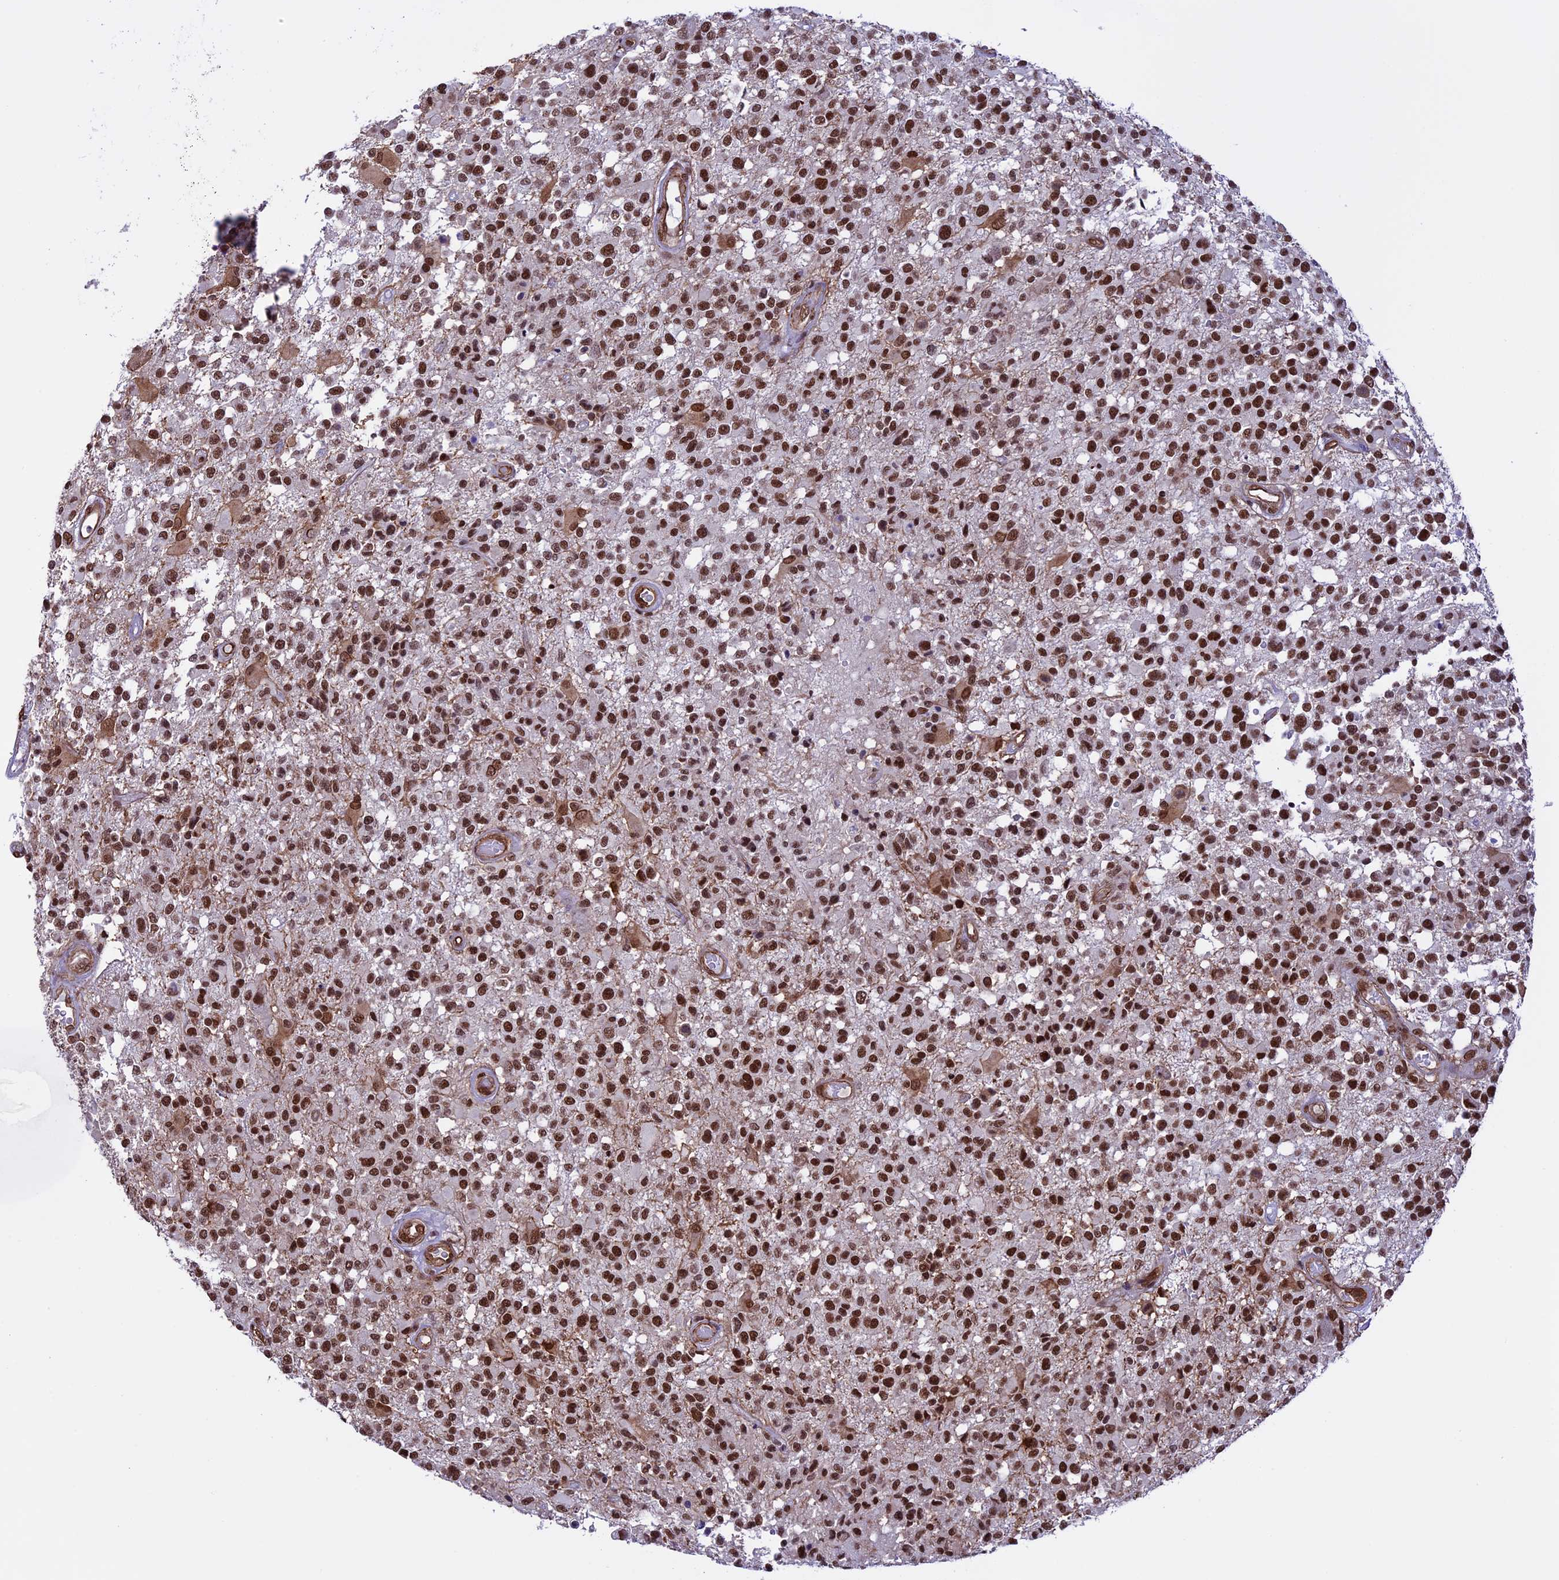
{"staining": {"intensity": "strong", "quantity": ">75%", "location": "nuclear"}, "tissue": "glioma", "cell_type": "Tumor cells", "image_type": "cancer", "snomed": [{"axis": "morphology", "description": "Glioma, malignant, High grade"}, {"axis": "morphology", "description": "Glioblastoma, NOS"}, {"axis": "topography", "description": "Brain"}], "caption": "Immunohistochemistry micrograph of human malignant glioma (high-grade) stained for a protein (brown), which displays high levels of strong nuclear expression in approximately >75% of tumor cells.", "gene": "MPHOSPH8", "patient": {"sex": "male", "age": 60}}